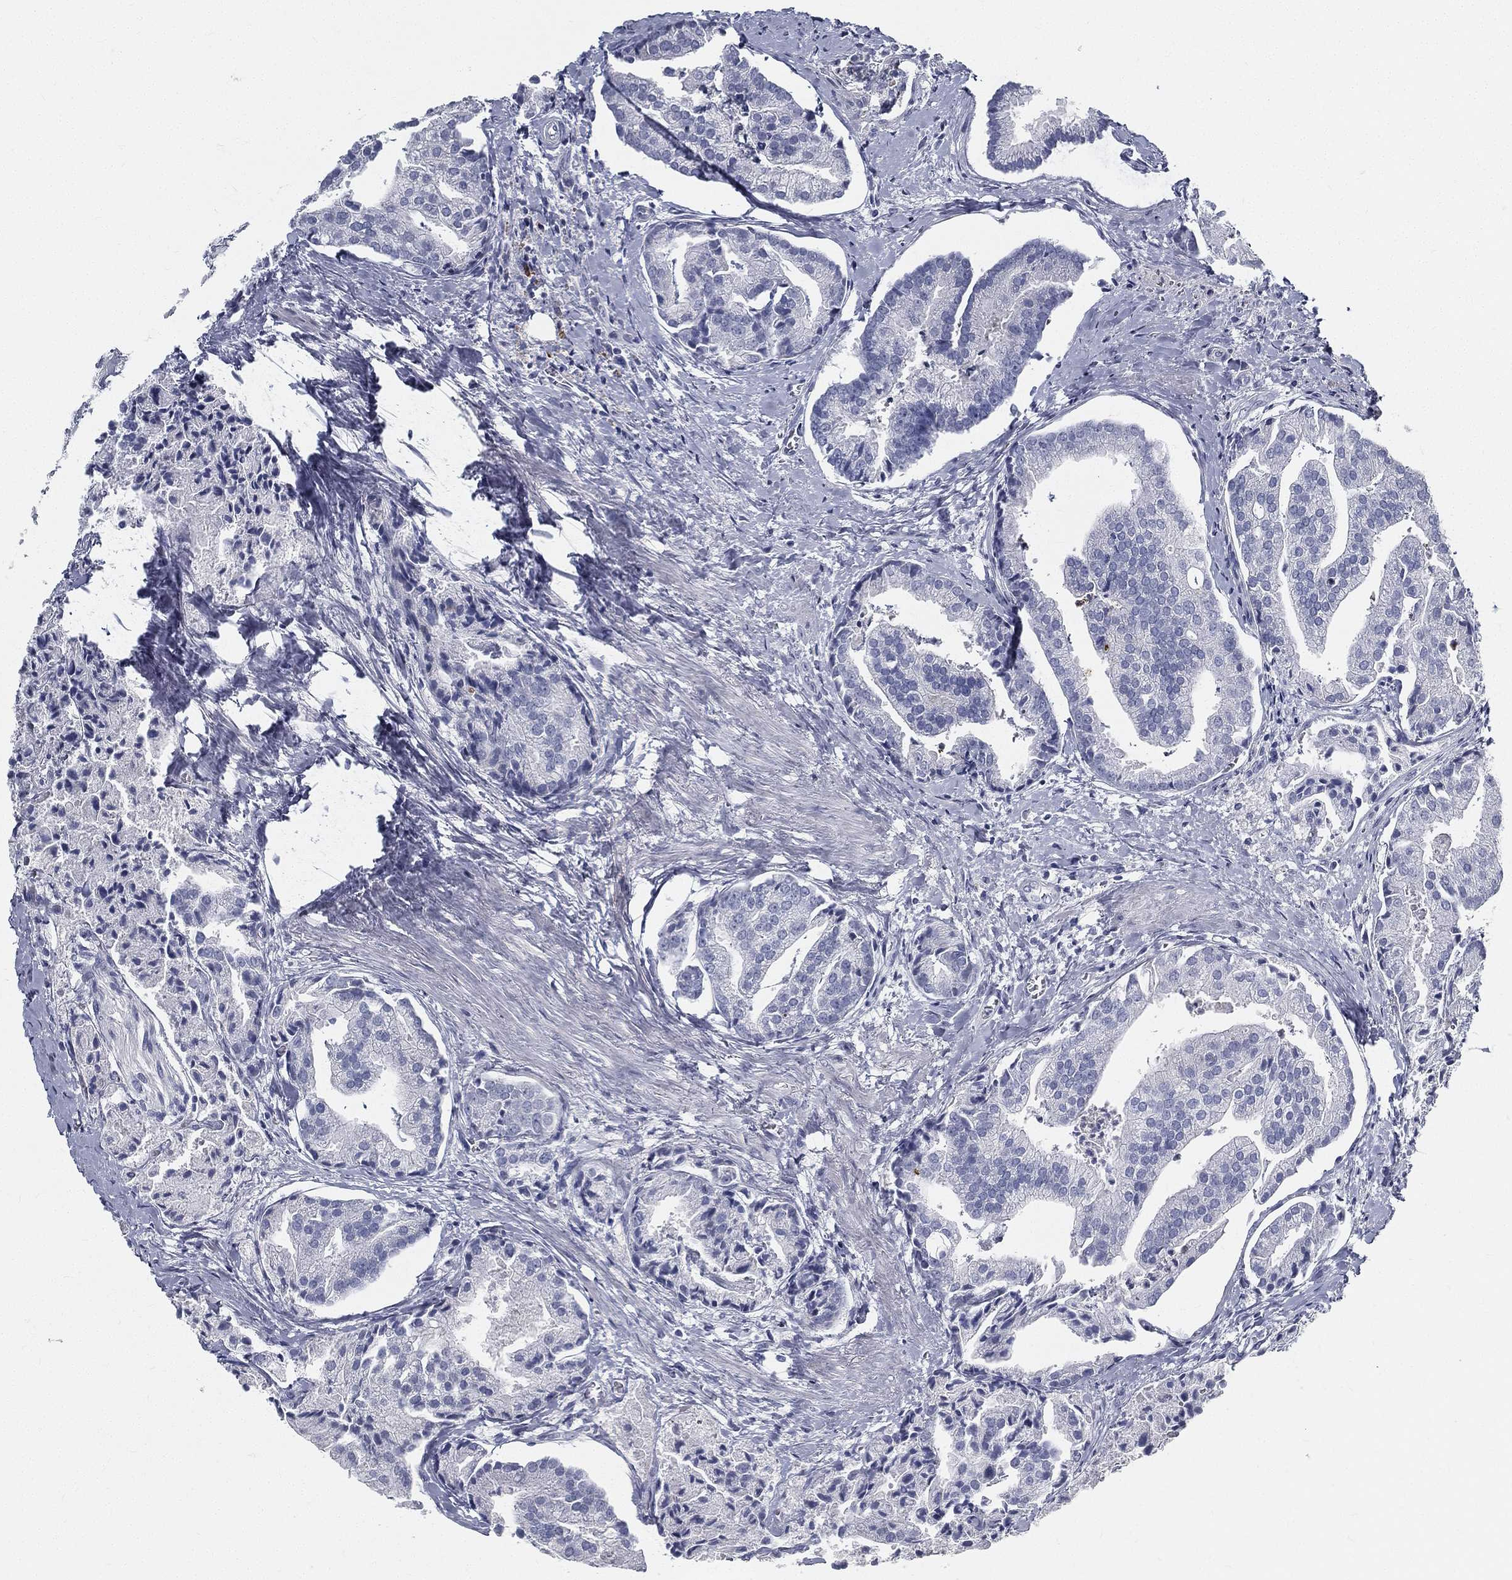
{"staining": {"intensity": "negative", "quantity": "none", "location": "none"}, "tissue": "prostate cancer", "cell_type": "Tumor cells", "image_type": "cancer", "snomed": [{"axis": "morphology", "description": "Adenocarcinoma, NOS"}, {"axis": "topography", "description": "Prostate and seminal vesicle, NOS"}, {"axis": "topography", "description": "Prostate"}], "caption": "Tumor cells show no significant protein positivity in adenocarcinoma (prostate).", "gene": "SPPL2C", "patient": {"sex": "male", "age": 44}}